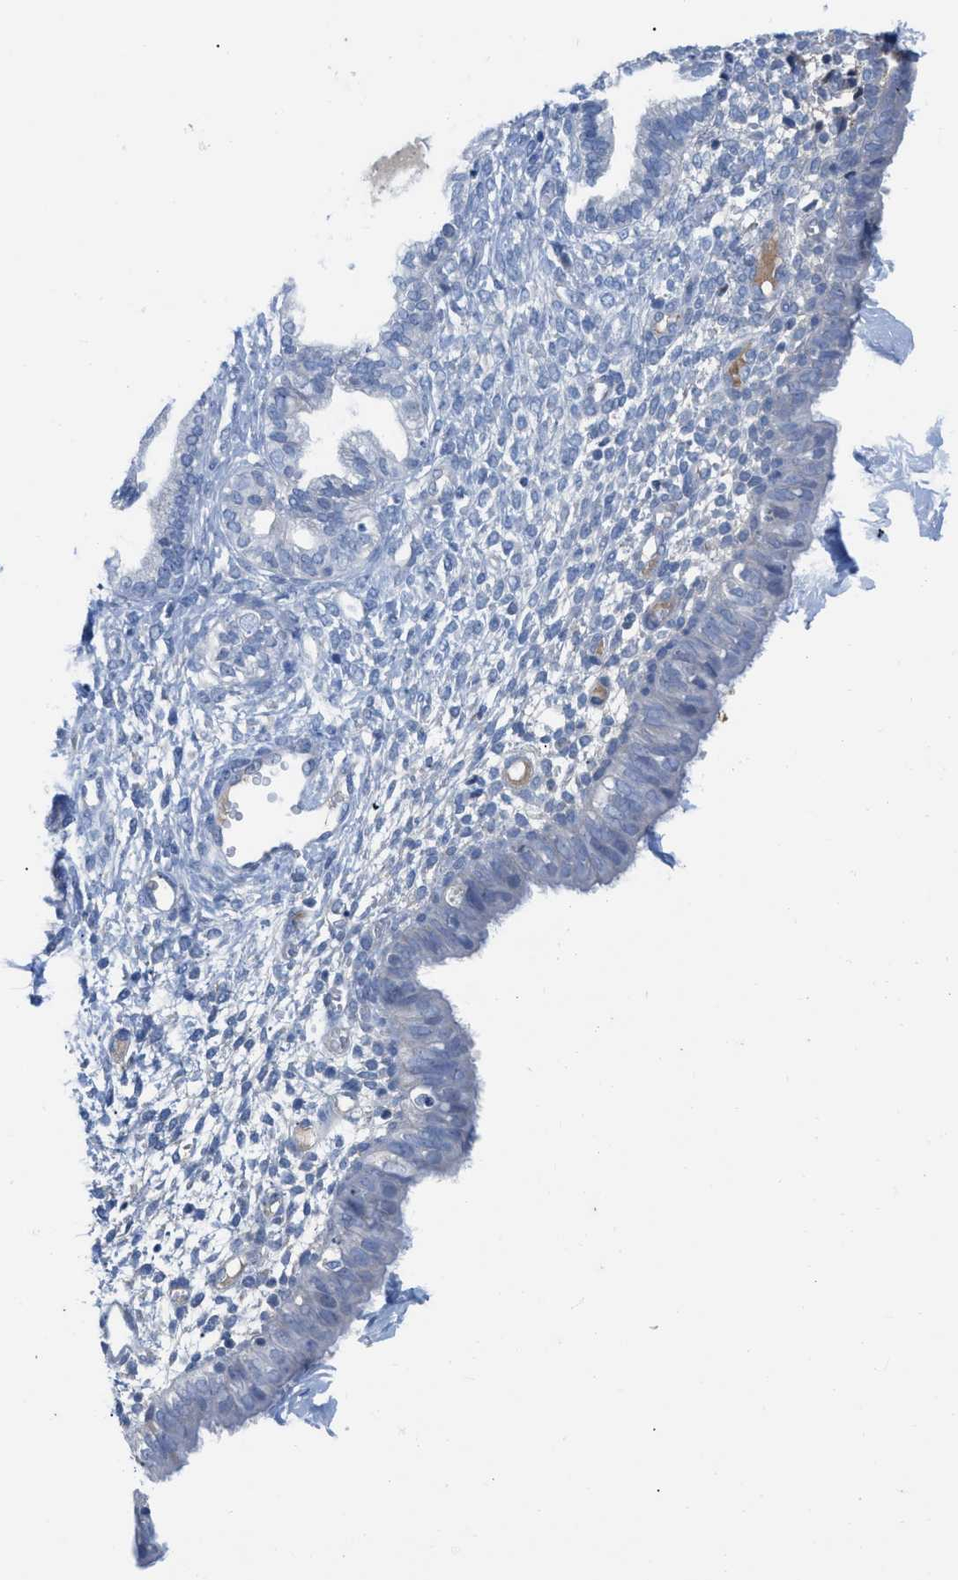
{"staining": {"intensity": "negative", "quantity": "none", "location": "none"}, "tissue": "endometrium", "cell_type": "Cells in endometrial stroma", "image_type": "normal", "snomed": [{"axis": "morphology", "description": "Normal tissue, NOS"}, {"axis": "topography", "description": "Endometrium"}], "caption": "The immunohistochemistry image has no significant positivity in cells in endometrial stroma of endometrium.", "gene": "HPX", "patient": {"sex": "female", "age": 61}}